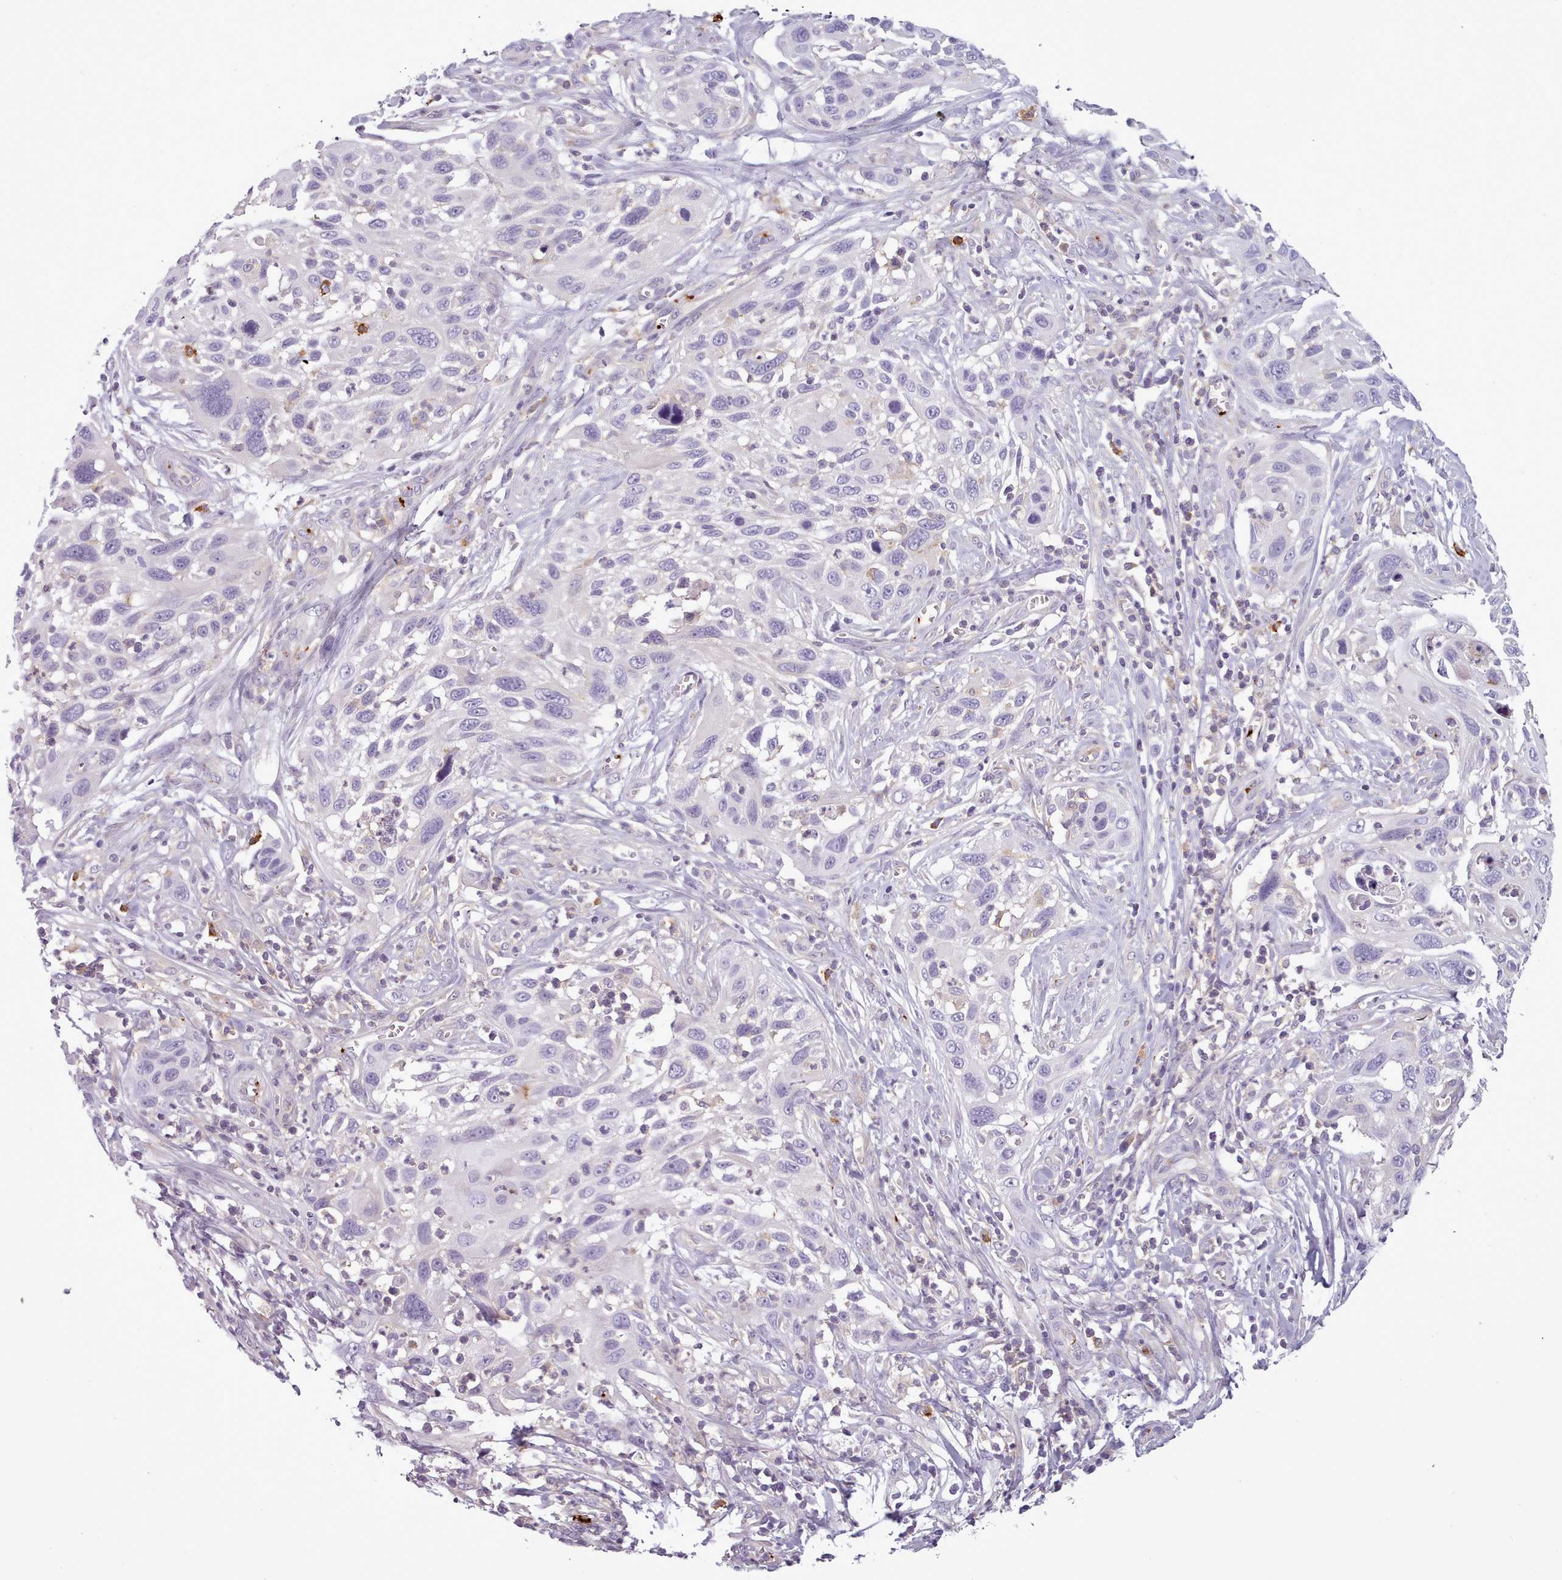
{"staining": {"intensity": "negative", "quantity": "none", "location": "none"}, "tissue": "cervical cancer", "cell_type": "Tumor cells", "image_type": "cancer", "snomed": [{"axis": "morphology", "description": "Squamous cell carcinoma, NOS"}, {"axis": "topography", "description": "Cervix"}], "caption": "This is an immunohistochemistry (IHC) image of cervical squamous cell carcinoma. There is no expression in tumor cells.", "gene": "NDST2", "patient": {"sex": "female", "age": 70}}